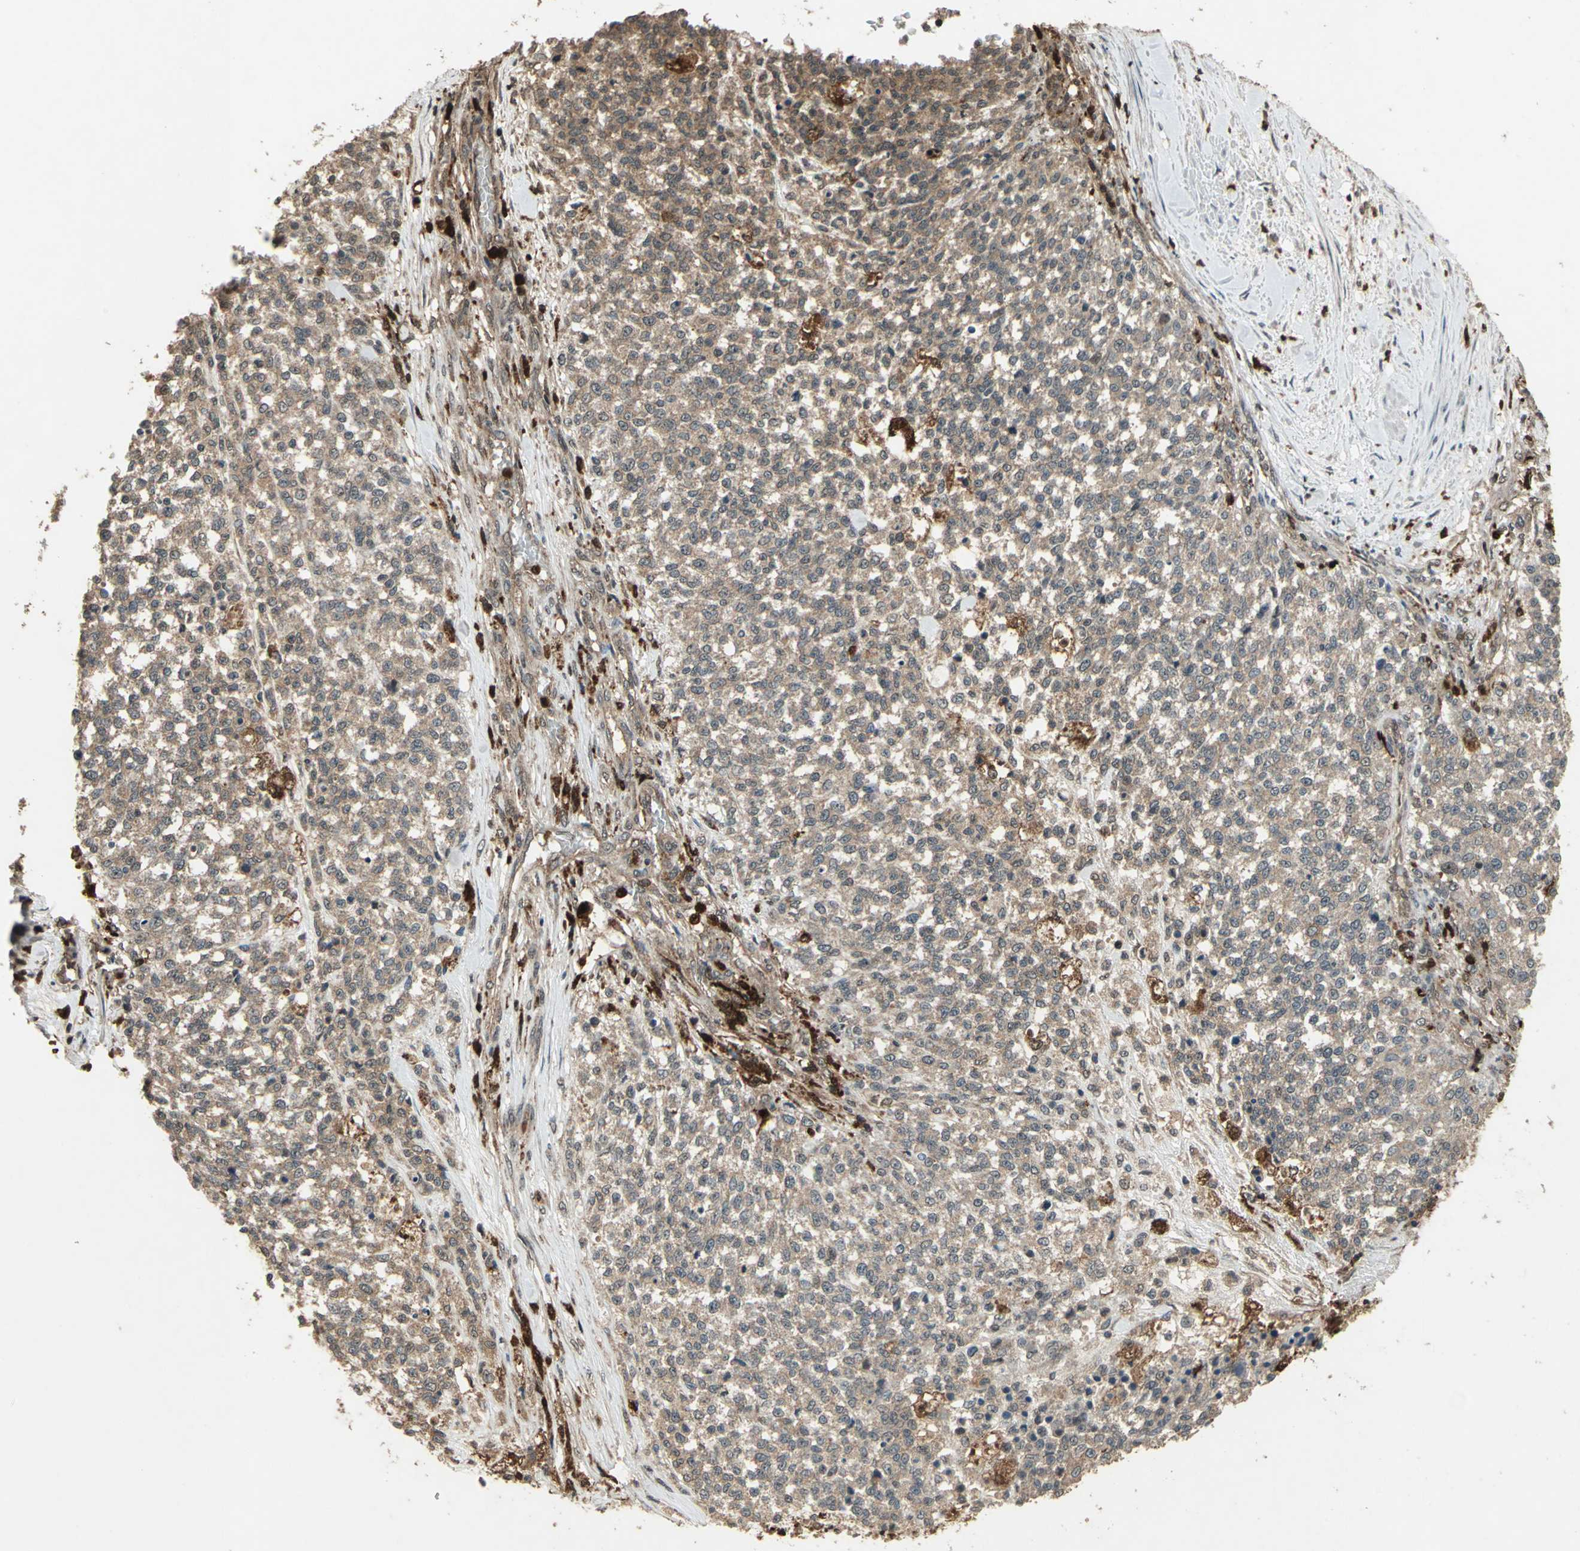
{"staining": {"intensity": "weak", "quantity": "25%-75%", "location": "cytoplasmic/membranous"}, "tissue": "testis cancer", "cell_type": "Tumor cells", "image_type": "cancer", "snomed": [{"axis": "morphology", "description": "Seminoma, NOS"}, {"axis": "topography", "description": "Testis"}], "caption": "Immunohistochemical staining of human testis cancer demonstrates low levels of weak cytoplasmic/membranous protein expression in approximately 25%-75% of tumor cells. The staining was performed using DAB to visualize the protein expression in brown, while the nuclei were stained in blue with hematoxylin (Magnification: 20x).", "gene": "PYCARD", "patient": {"sex": "male", "age": 59}}